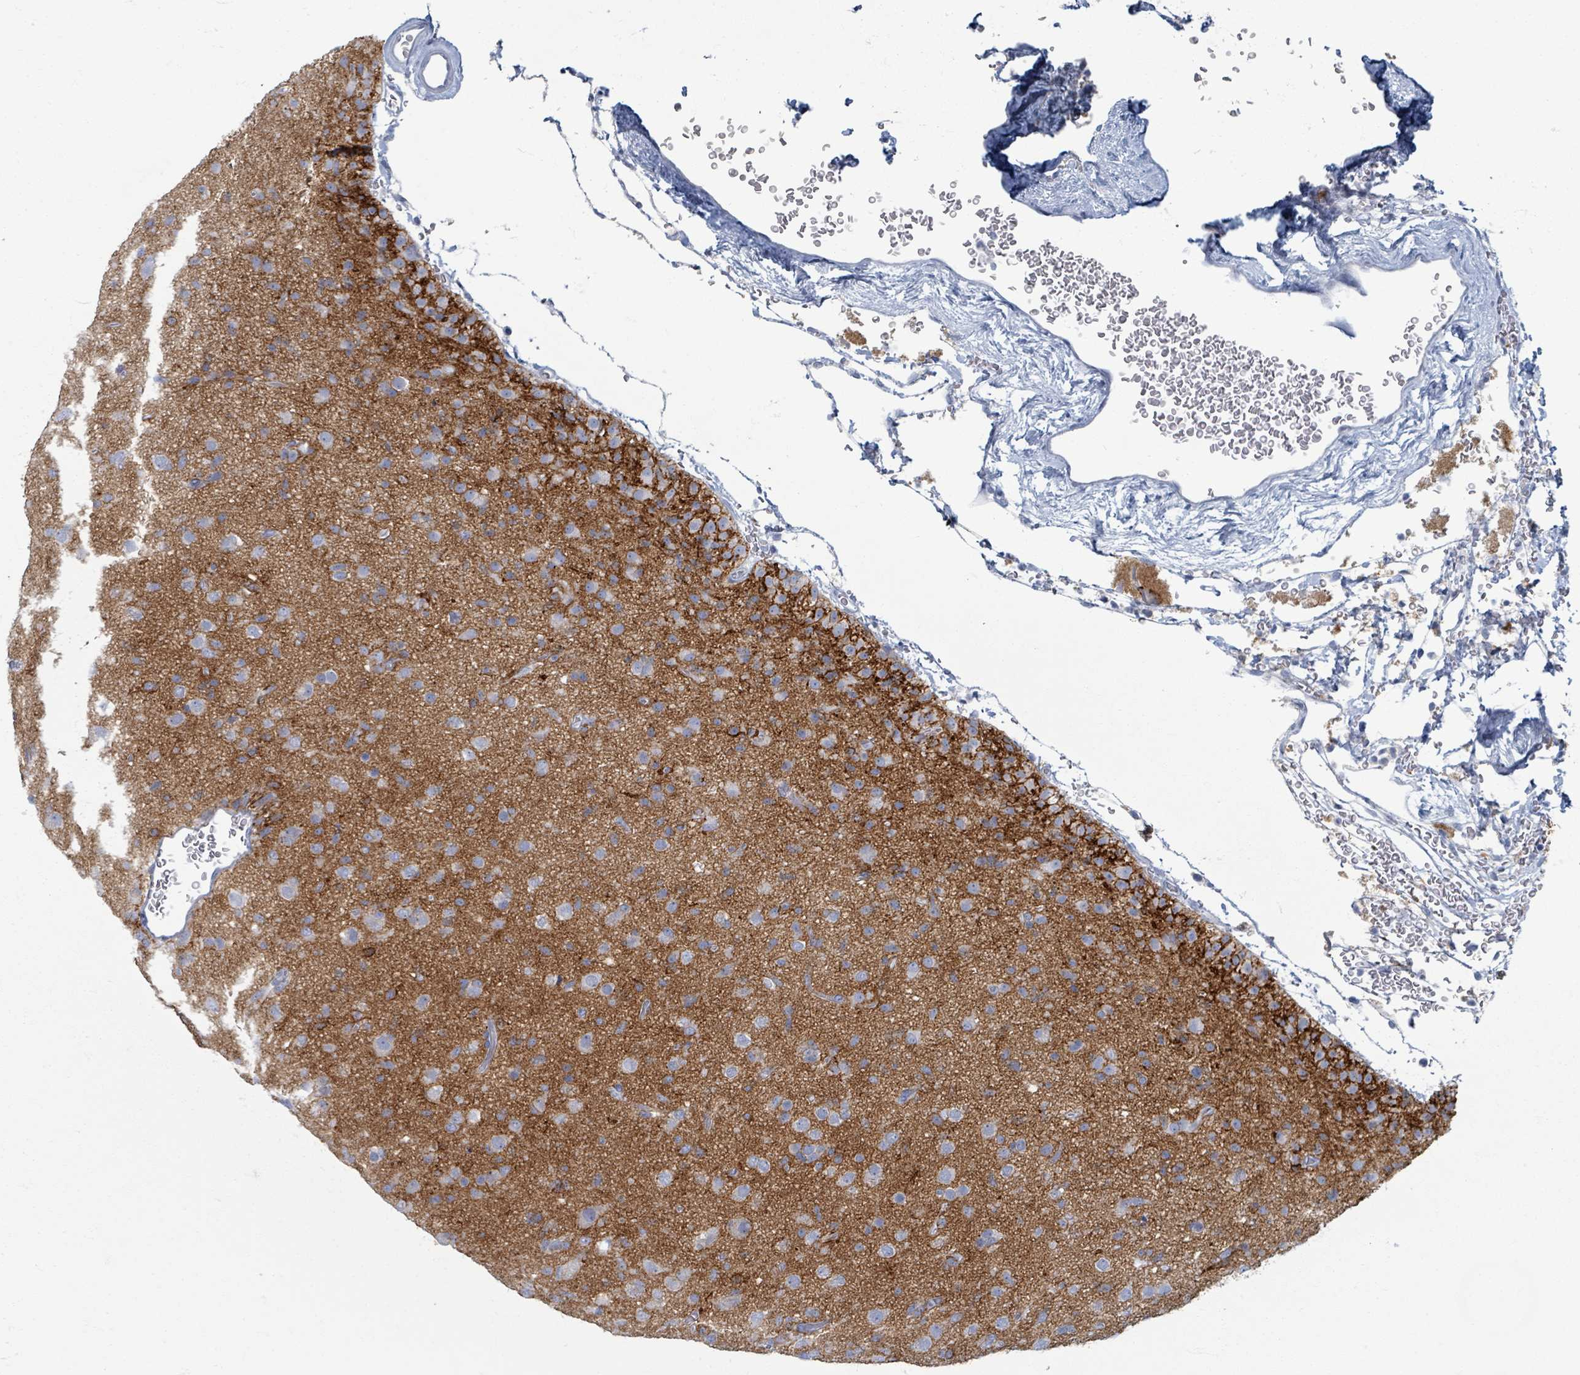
{"staining": {"intensity": "negative", "quantity": "none", "location": "none"}, "tissue": "glioma", "cell_type": "Tumor cells", "image_type": "cancer", "snomed": [{"axis": "morphology", "description": "Glioma, malignant, Low grade"}, {"axis": "topography", "description": "Brain"}], "caption": "Tumor cells are negative for protein expression in human malignant low-grade glioma.", "gene": "TAS2R1", "patient": {"sex": "male", "age": 65}}